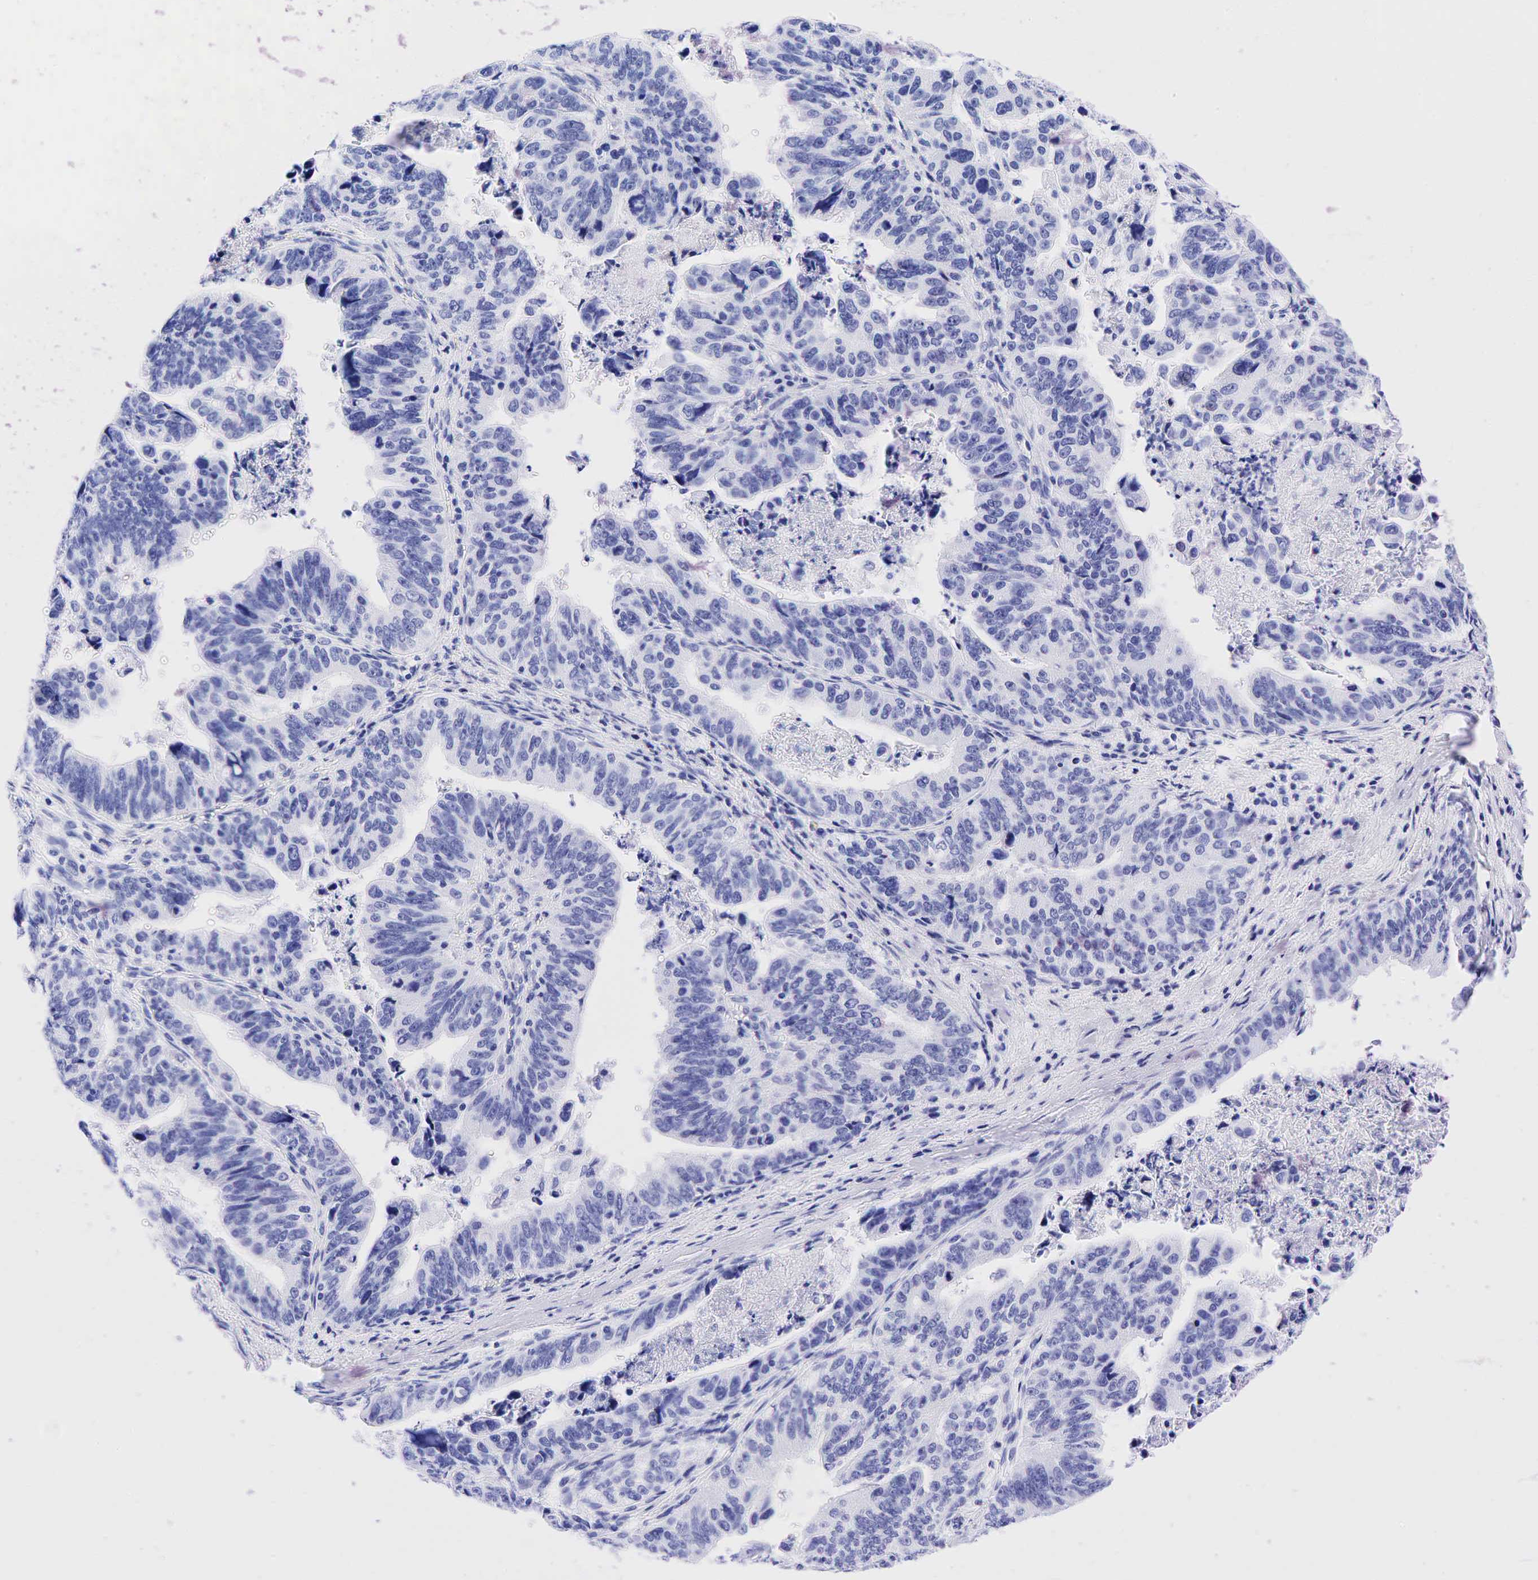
{"staining": {"intensity": "negative", "quantity": "none", "location": "none"}, "tissue": "stomach cancer", "cell_type": "Tumor cells", "image_type": "cancer", "snomed": [{"axis": "morphology", "description": "Adenocarcinoma, NOS"}, {"axis": "topography", "description": "Stomach, upper"}], "caption": "Immunohistochemistry of stomach cancer displays no positivity in tumor cells. (DAB immunohistochemistry with hematoxylin counter stain).", "gene": "ESR1", "patient": {"sex": "female", "age": 50}}